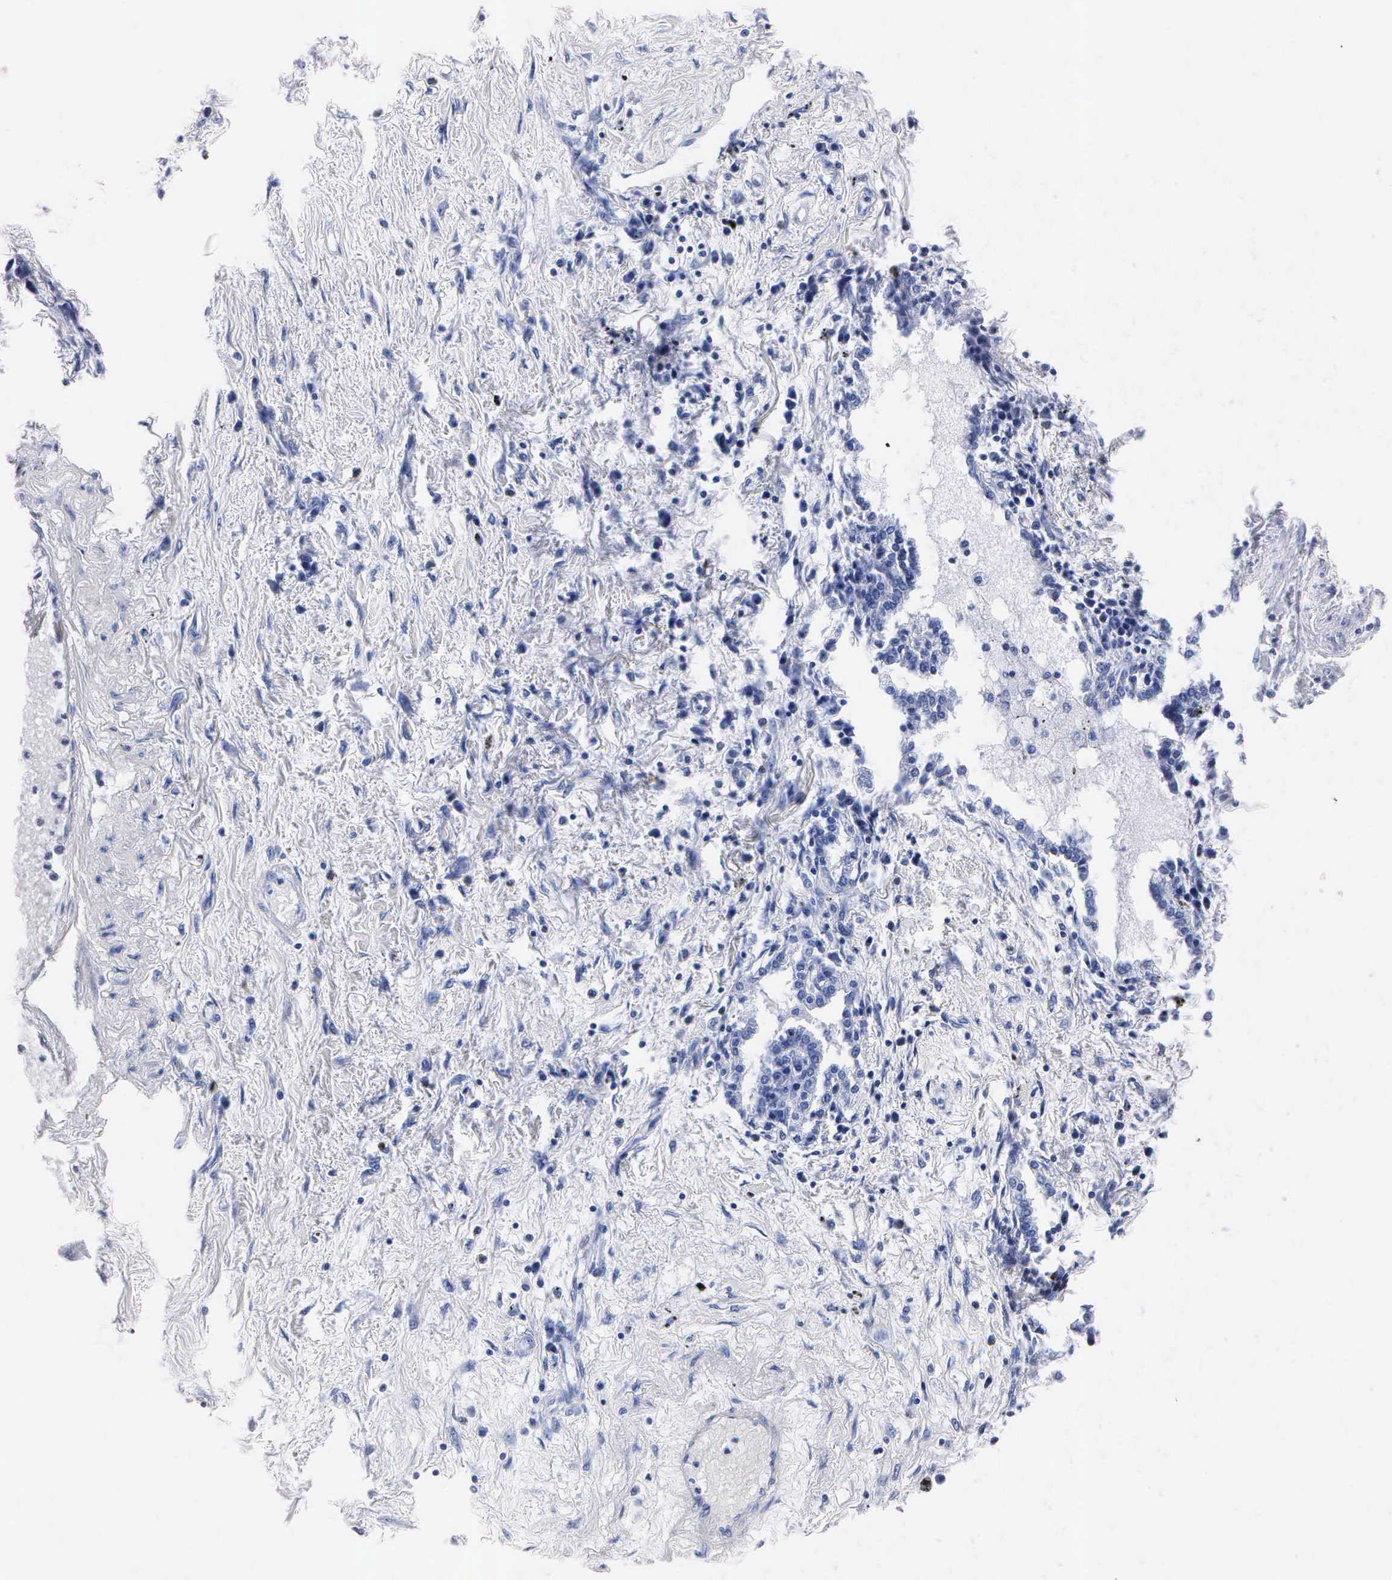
{"staining": {"intensity": "negative", "quantity": "none", "location": "none"}, "tissue": "lung cancer", "cell_type": "Tumor cells", "image_type": "cancer", "snomed": [{"axis": "morphology", "description": "Adenocarcinoma, NOS"}, {"axis": "topography", "description": "Lung"}], "caption": "Protein analysis of lung cancer reveals no significant staining in tumor cells.", "gene": "ENO2", "patient": {"sex": "male", "age": 60}}